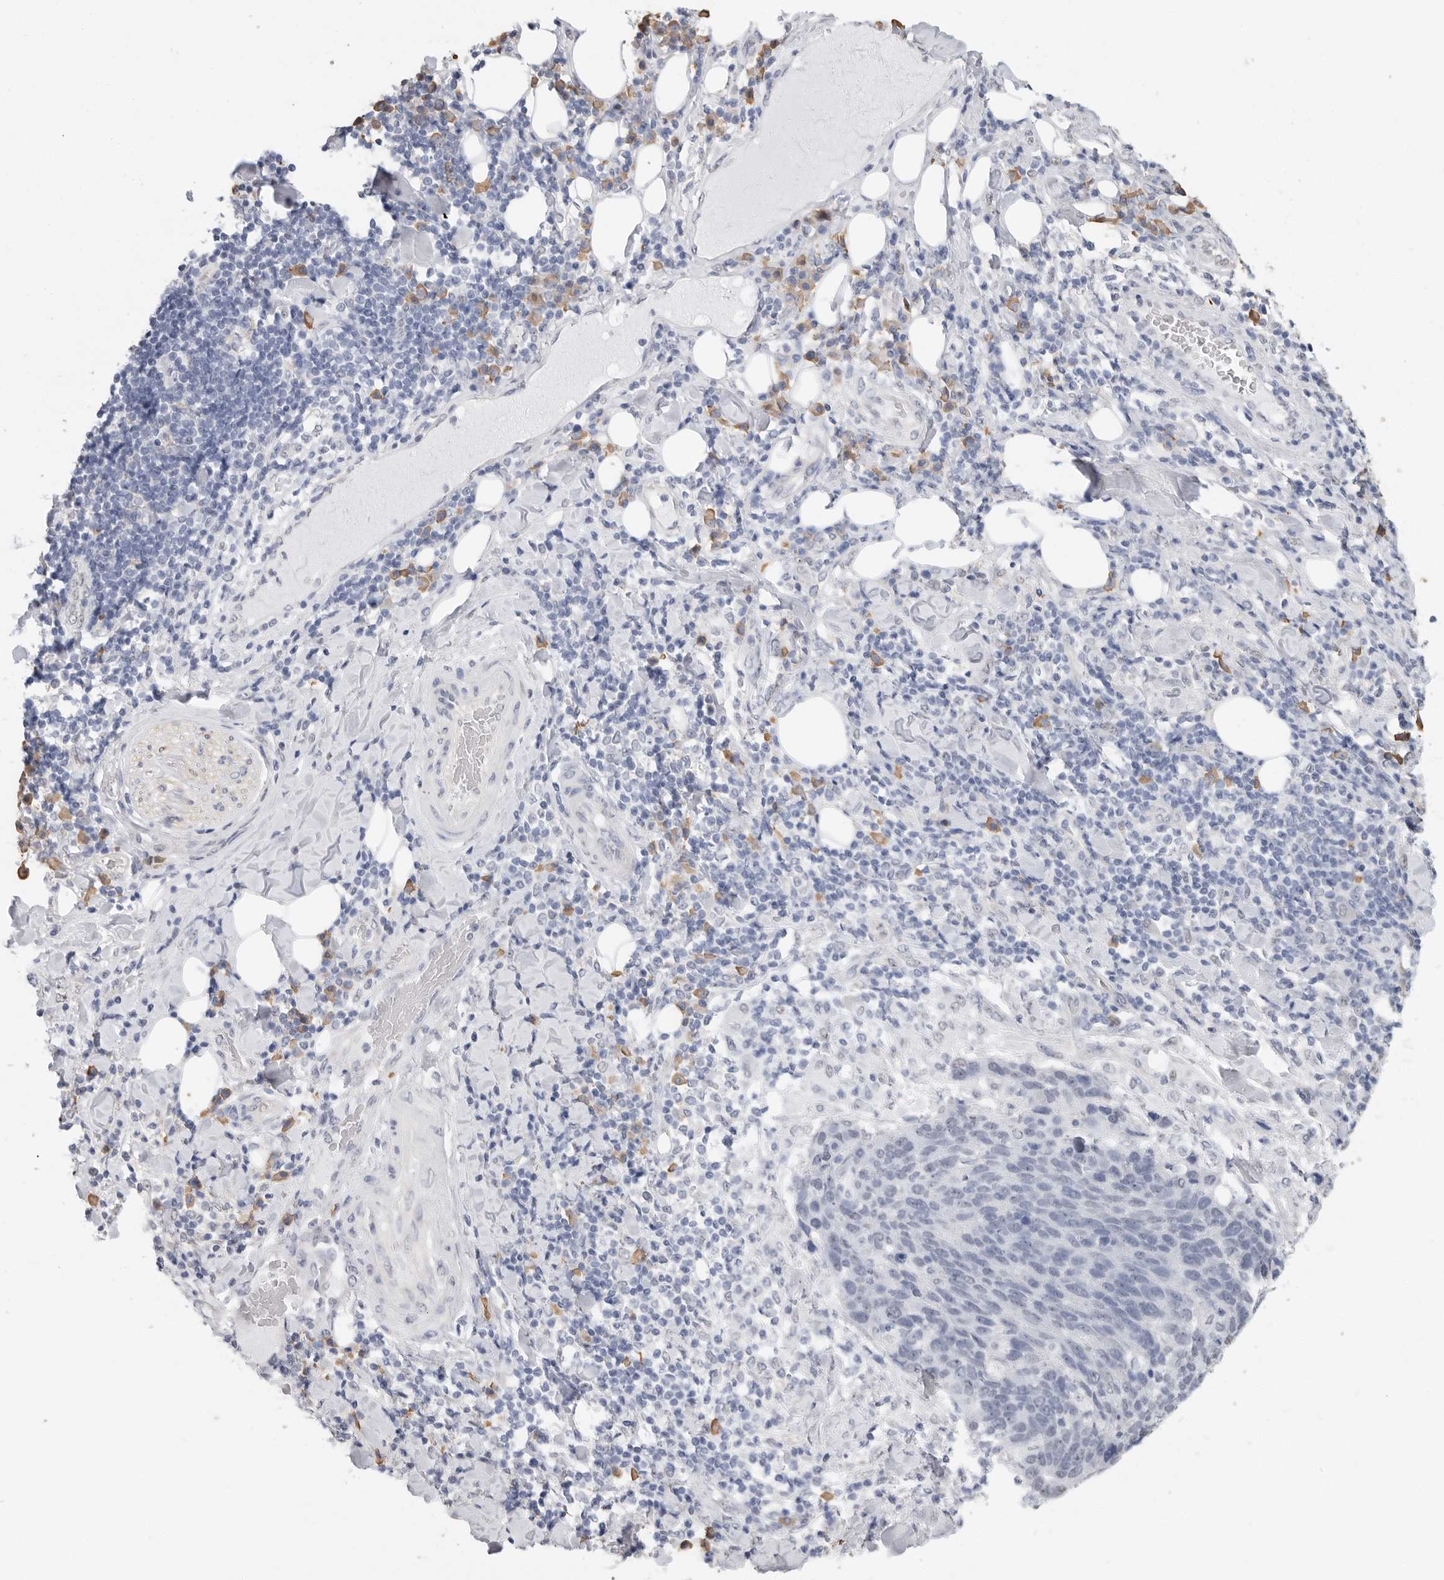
{"staining": {"intensity": "negative", "quantity": "none", "location": "none"}, "tissue": "lung cancer", "cell_type": "Tumor cells", "image_type": "cancer", "snomed": [{"axis": "morphology", "description": "Squamous cell carcinoma, NOS"}, {"axis": "topography", "description": "Lung"}], "caption": "There is no significant positivity in tumor cells of lung cancer (squamous cell carcinoma).", "gene": "ARHGEF10", "patient": {"sex": "male", "age": 66}}